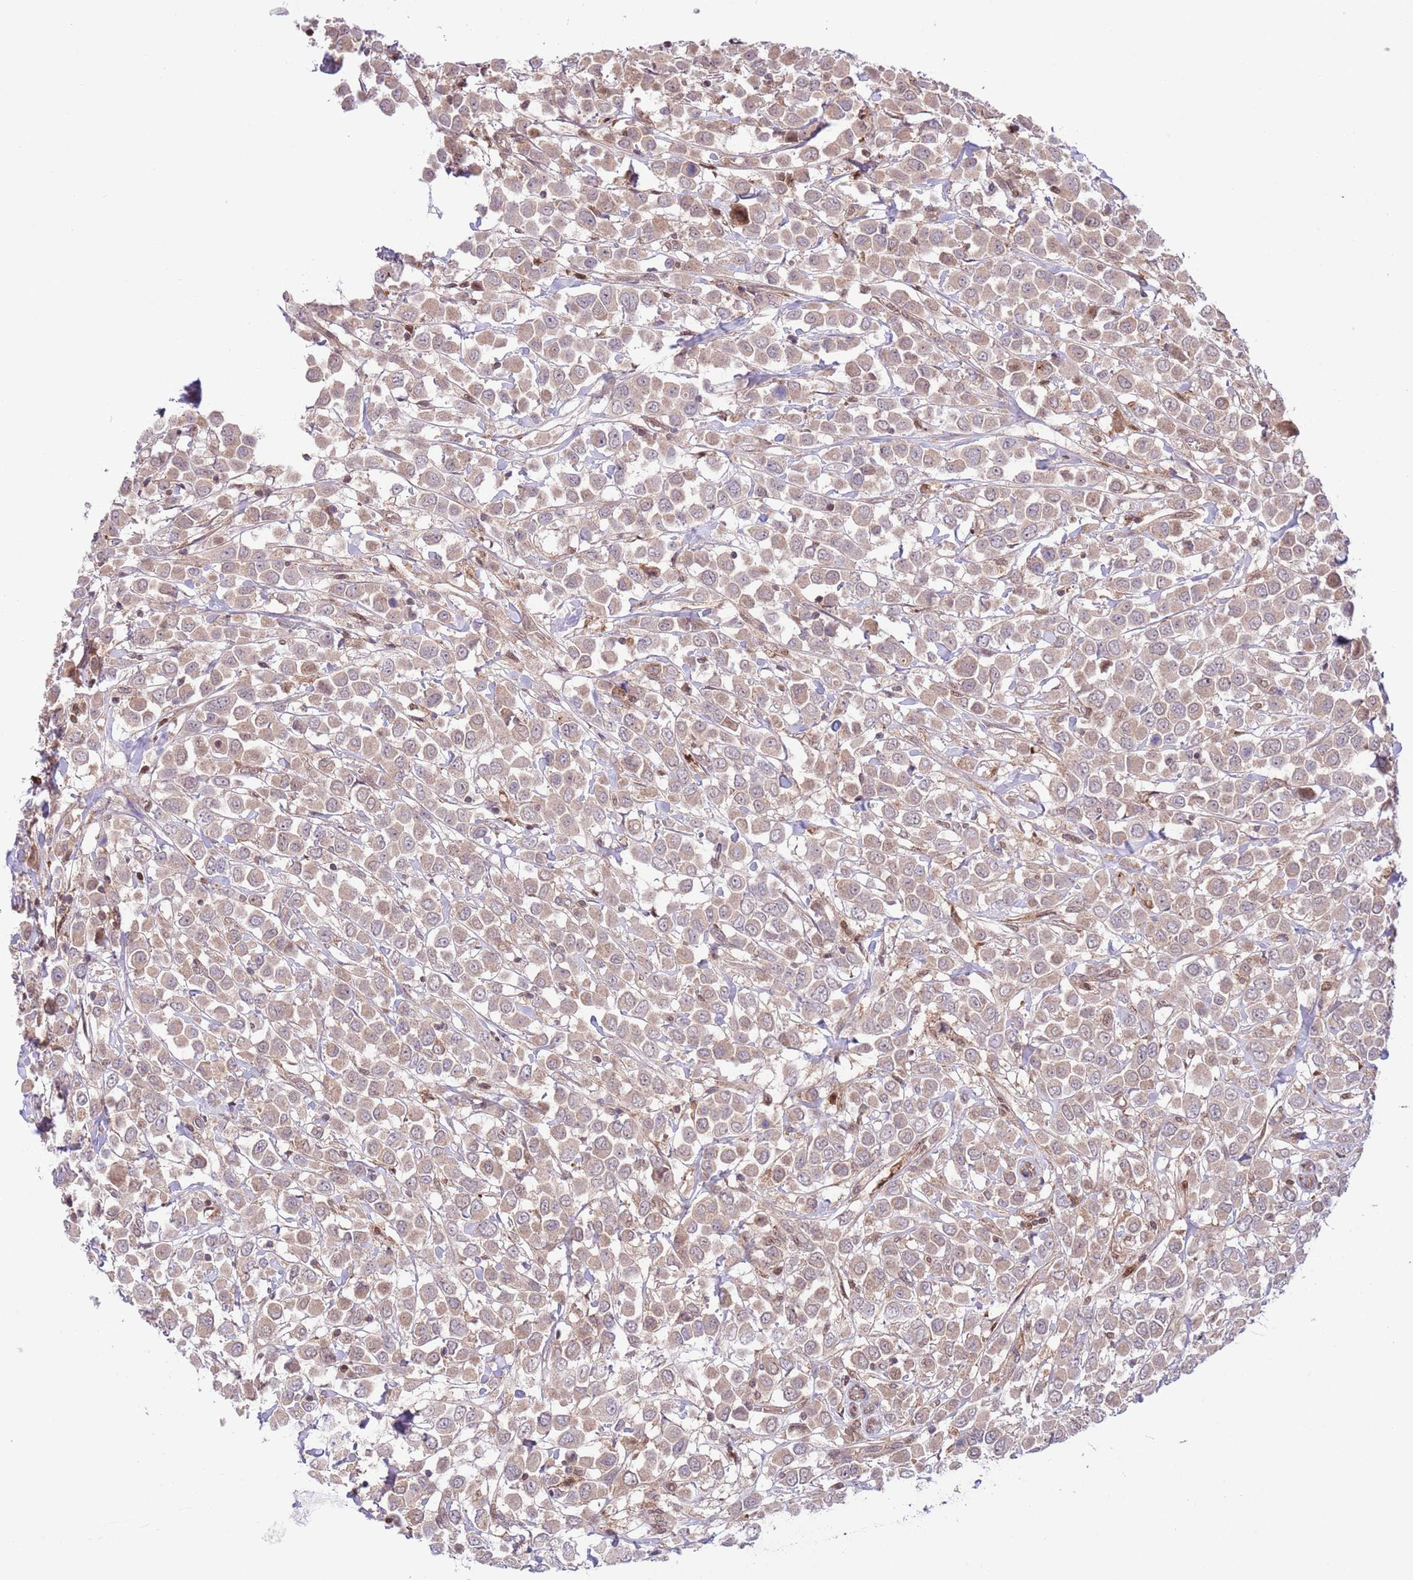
{"staining": {"intensity": "moderate", "quantity": ">75%", "location": "cytoplasmic/membranous,nuclear"}, "tissue": "breast cancer", "cell_type": "Tumor cells", "image_type": "cancer", "snomed": [{"axis": "morphology", "description": "Duct carcinoma"}, {"axis": "topography", "description": "Breast"}], "caption": "Tumor cells demonstrate moderate cytoplasmic/membranous and nuclear staining in about >75% of cells in breast invasive ductal carcinoma.", "gene": "HDHD2", "patient": {"sex": "female", "age": 61}}